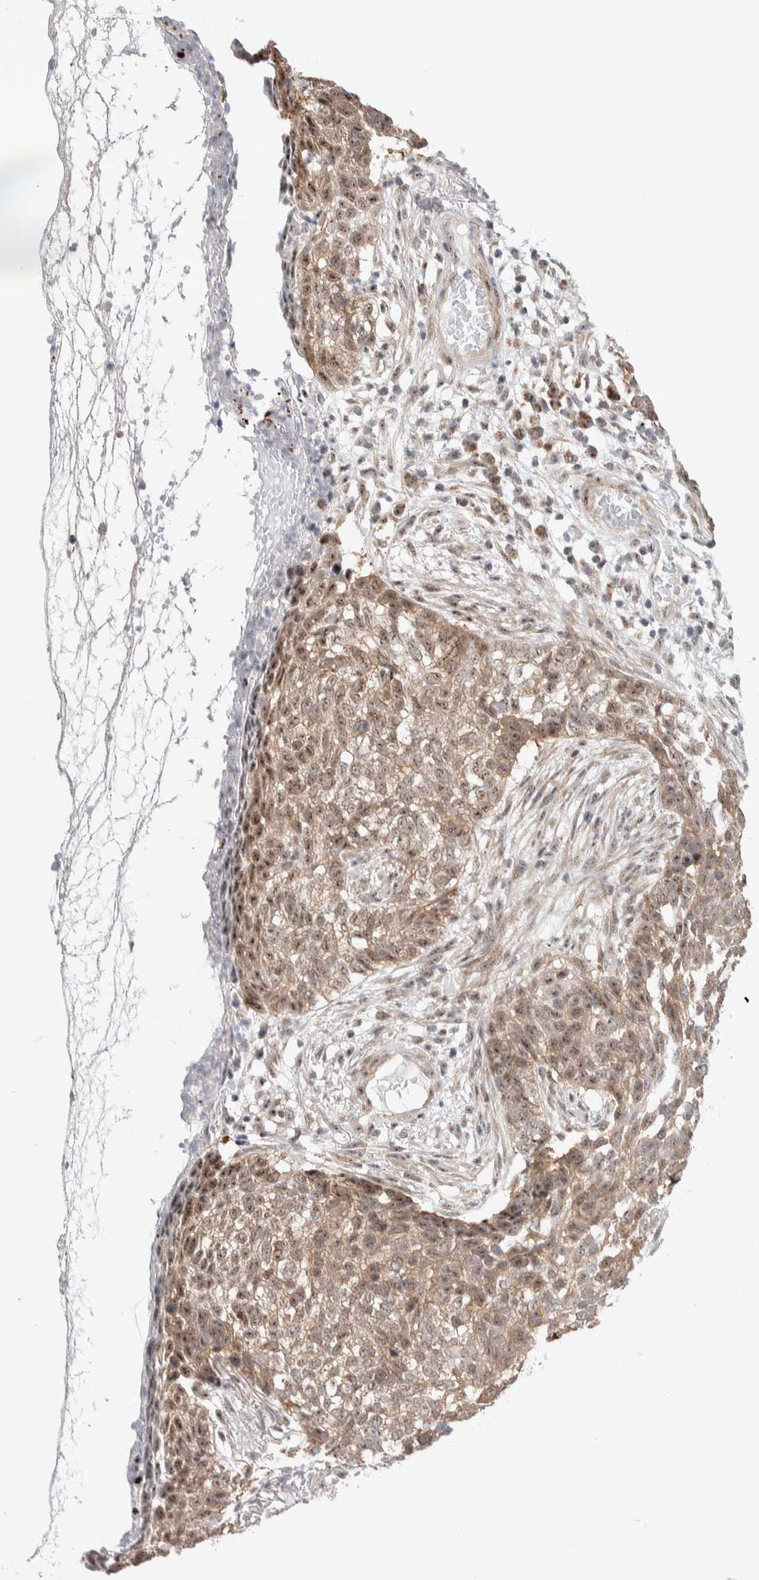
{"staining": {"intensity": "moderate", "quantity": ">75%", "location": "cytoplasmic/membranous,nuclear"}, "tissue": "skin cancer", "cell_type": "Tumor cells", "image_type": "cancer", "snomed": [{"axis": "morphology", "description": "Basal cell carcinoma"}, {"axis": "topography", "description": "Skin"}], "caption": "Skin cancer was stained to show a protein in brown. There is medium levels of moderate cytoplasmic/membranous and nuclear staining in approximately >75% of tumor cells.", "gene": "ZNF695", "patient": {"sex": "male", "age": 85}}